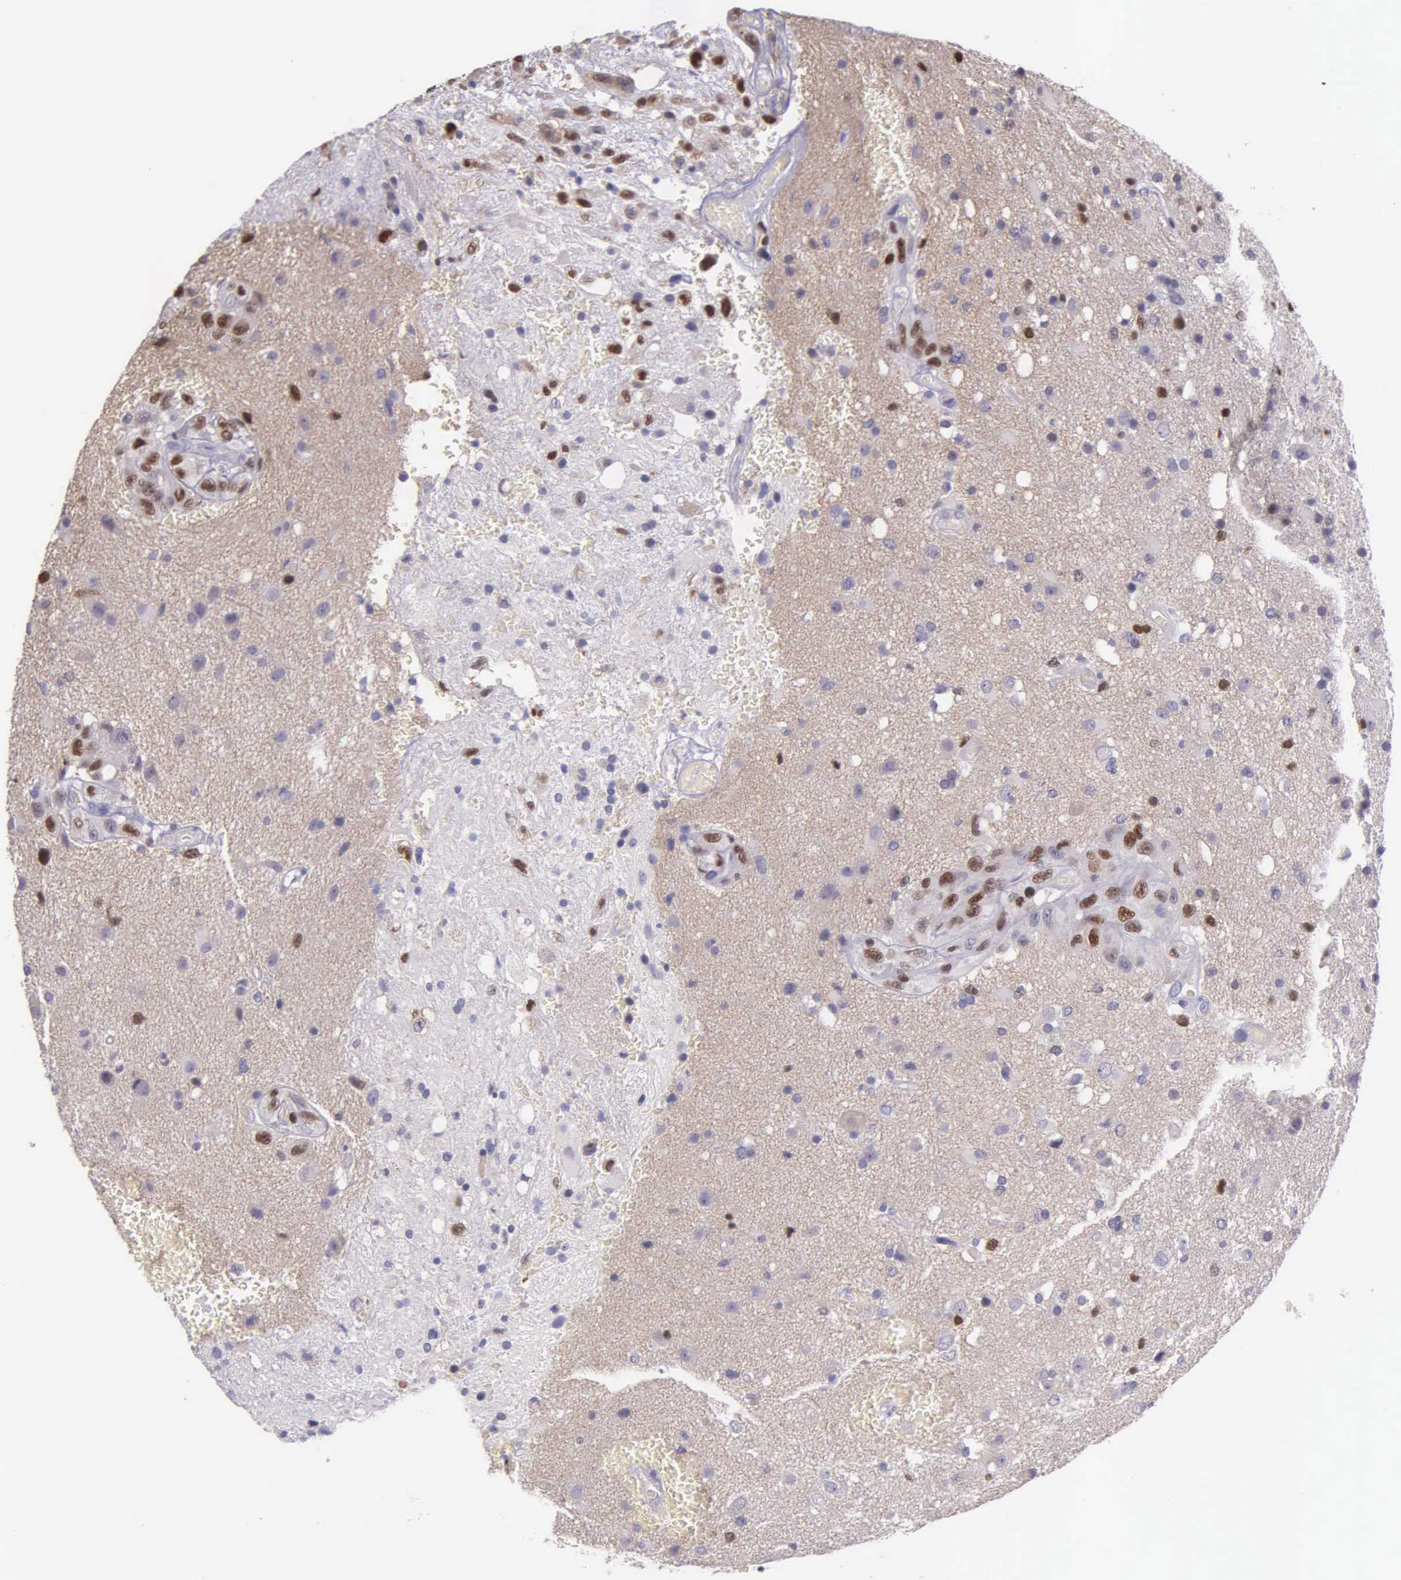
{"staining": {"intensity": "strong", "quantity": "25%-75%", "location": "nuclear"}, "tissue": "glioma", "cell_type": "Tumor cells", "image_type": "cancer", "snomed": [{"axis": "morphology", "description": "Glioma, malignant, High grade"}, {"axis": "topography", "description": "Brain"}], "caption": "Protein analysis of high-grade glioma (malignant) tissue demonstrates strong nuclear staining in about 25%-75% of tumor cells. The staining was performed using DAB to visualize the protein expression in brown, while the nuclei were stained in blue with hematoxylin (Magnification: 20x).", "gene": "MCM5", "patient": {"sex": "male", "age": 48}}